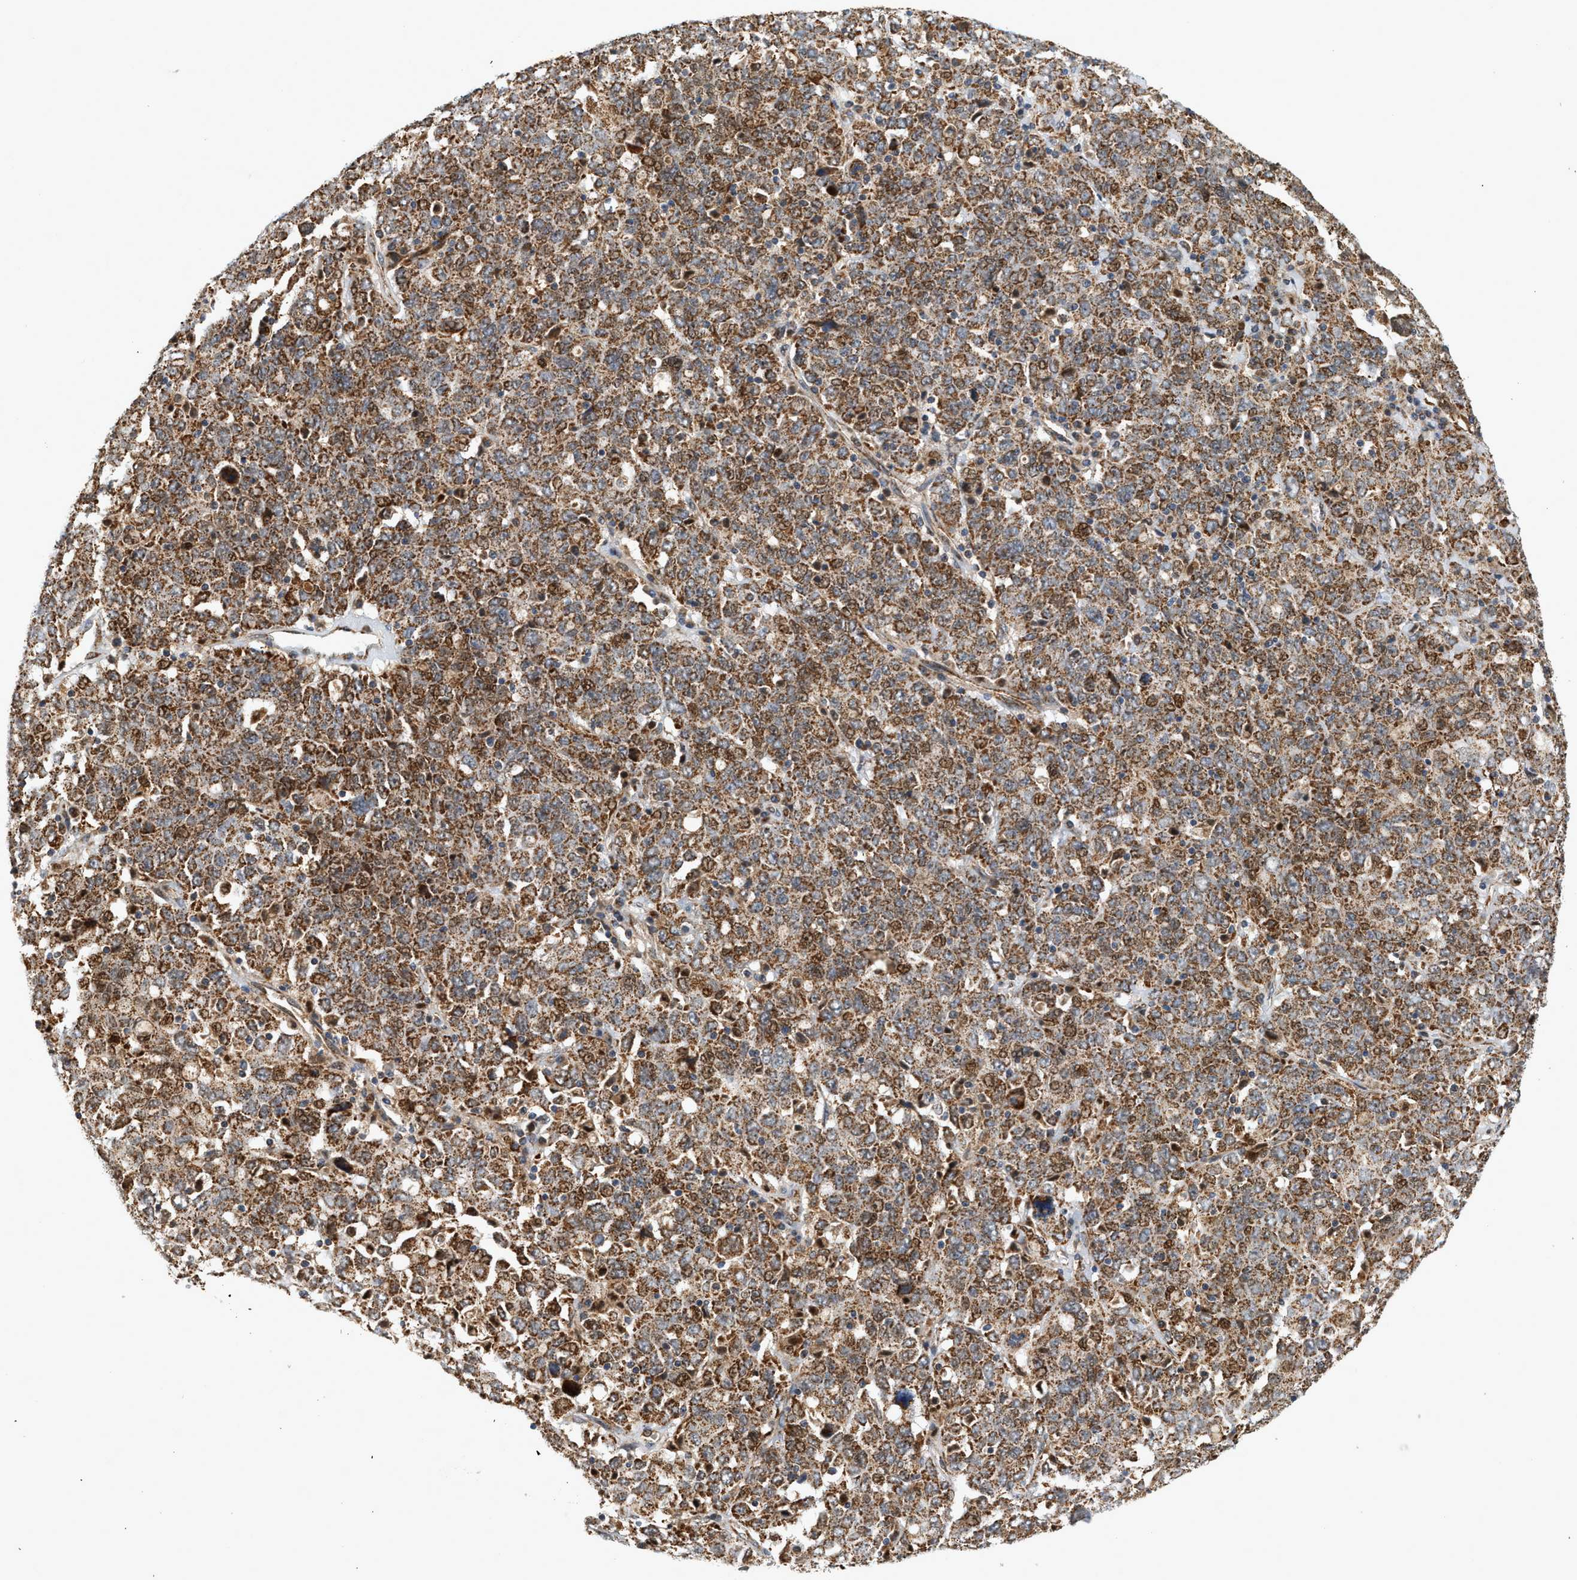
{"staining": {"intensity": "moderate", "quantity": ">75%", "location": "cytoplasmic/membranous"}, "tissue": "ovarian cancer", "cell_type": "Tumor cells", "image_type": "cancer", "snomed": [{"axis": "morphology", "description": "Carcinoma, endometroid"}, {"axis": "topography", "description": "Ovary"}], "caption": "Protein expression analysis of endometroid carcinoma (ovarian) demonstrates moderate cytoplasmic/membranous positivity in approximately >75% of tumor cells.", "gene": "MCU", "patient": {"sex": "female", "age": 62}}